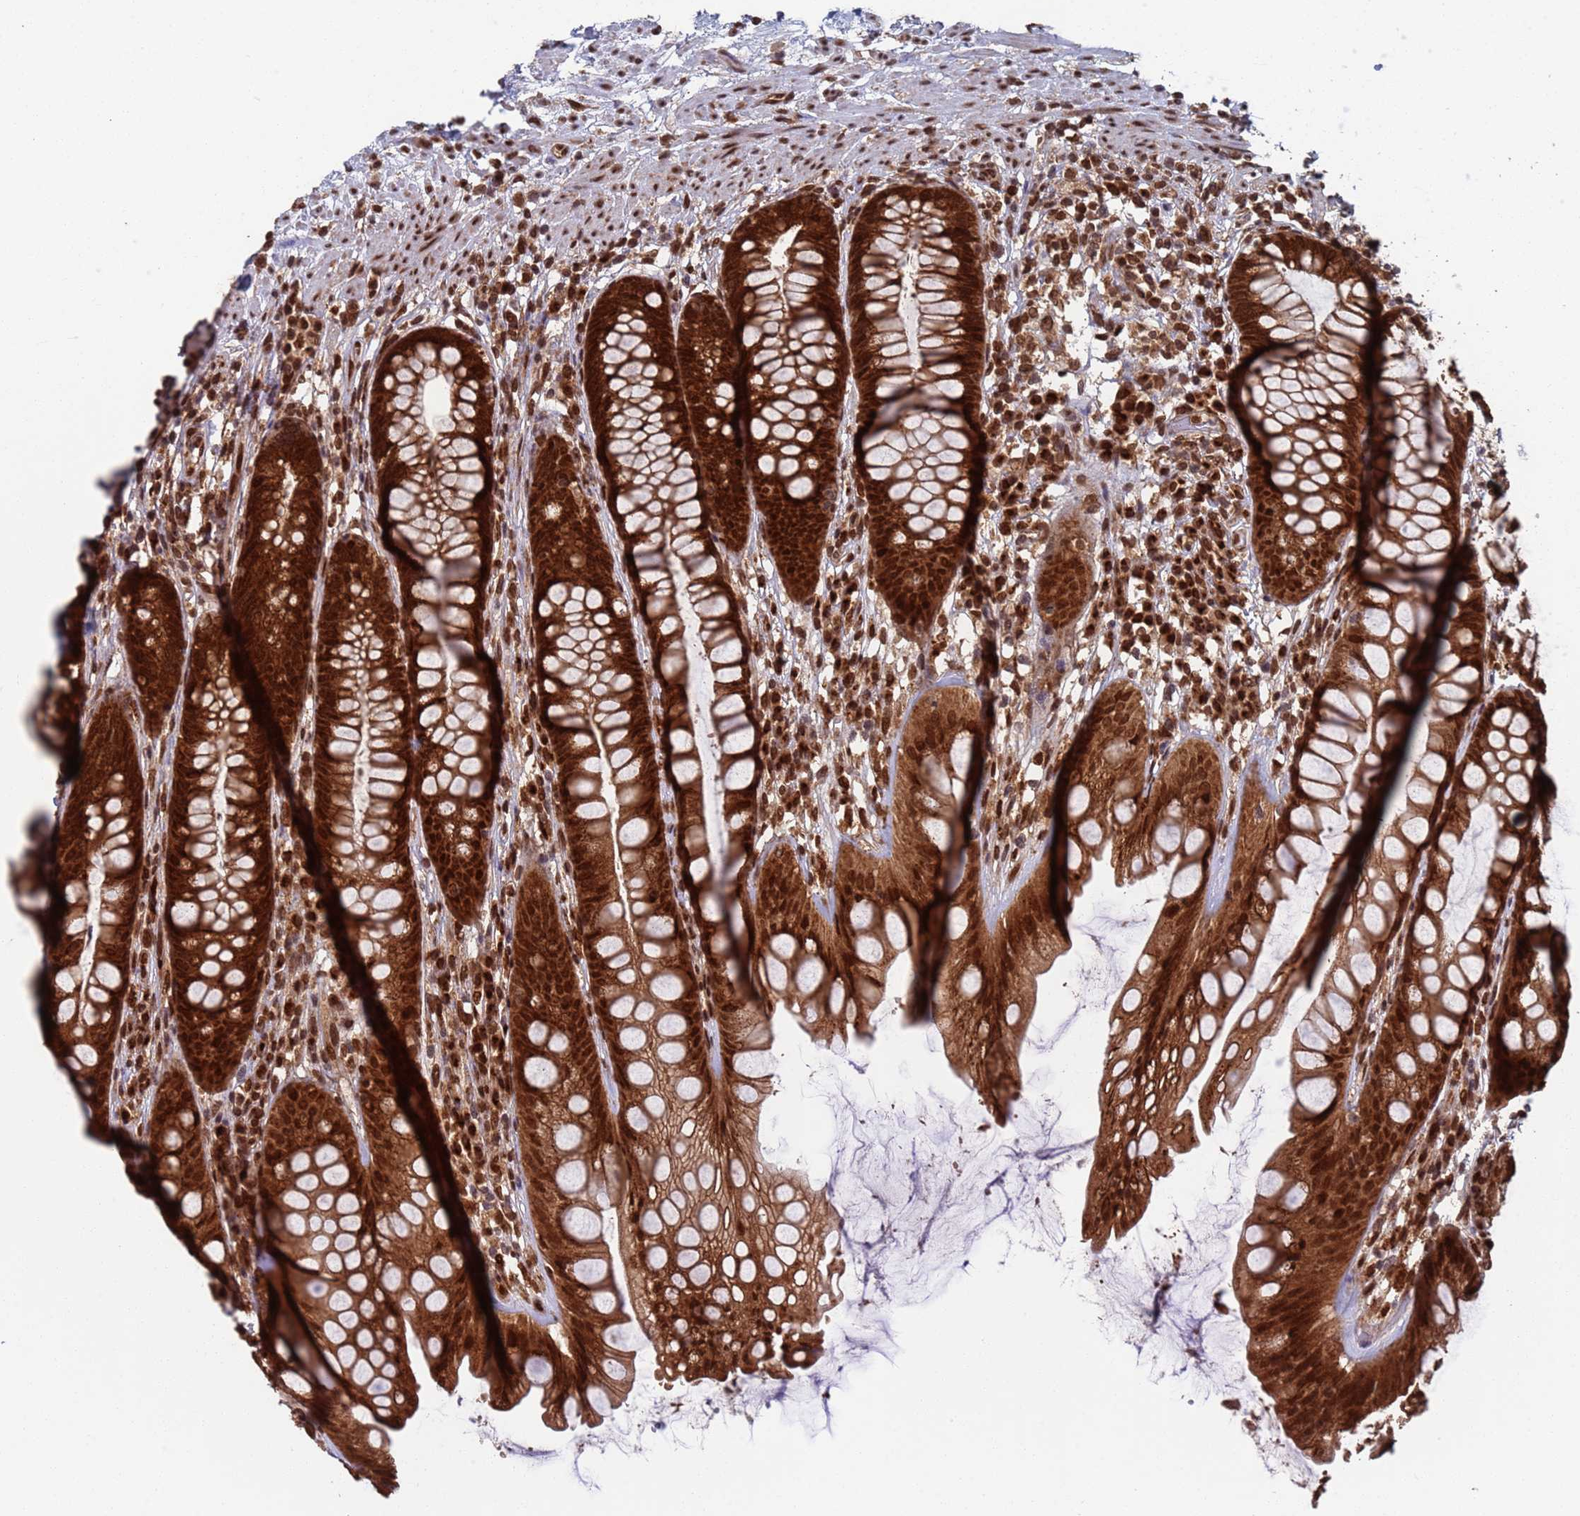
{"staining": {"intensity": "strong", "quantity": ">75%", "location": "cytoplasmic/membranous,nuclear"}, "tissue": "rectum", "cell_type": "Glandular cells", "image_type": "normal", "snomed": [{"axis": "morphology", "description": "Normal tissue, NOS"}, {"axis": "topography", "description": "Rectum"}], "caption": "An IHC image of unremarkable tissue is shown. Protein staining in brown highlights strong cytoplasmic/membranous,nuclear positivity in rectum within glandular cells.", "gene": "FUBP3", "patient": {"sex": "male", "age": 74}}